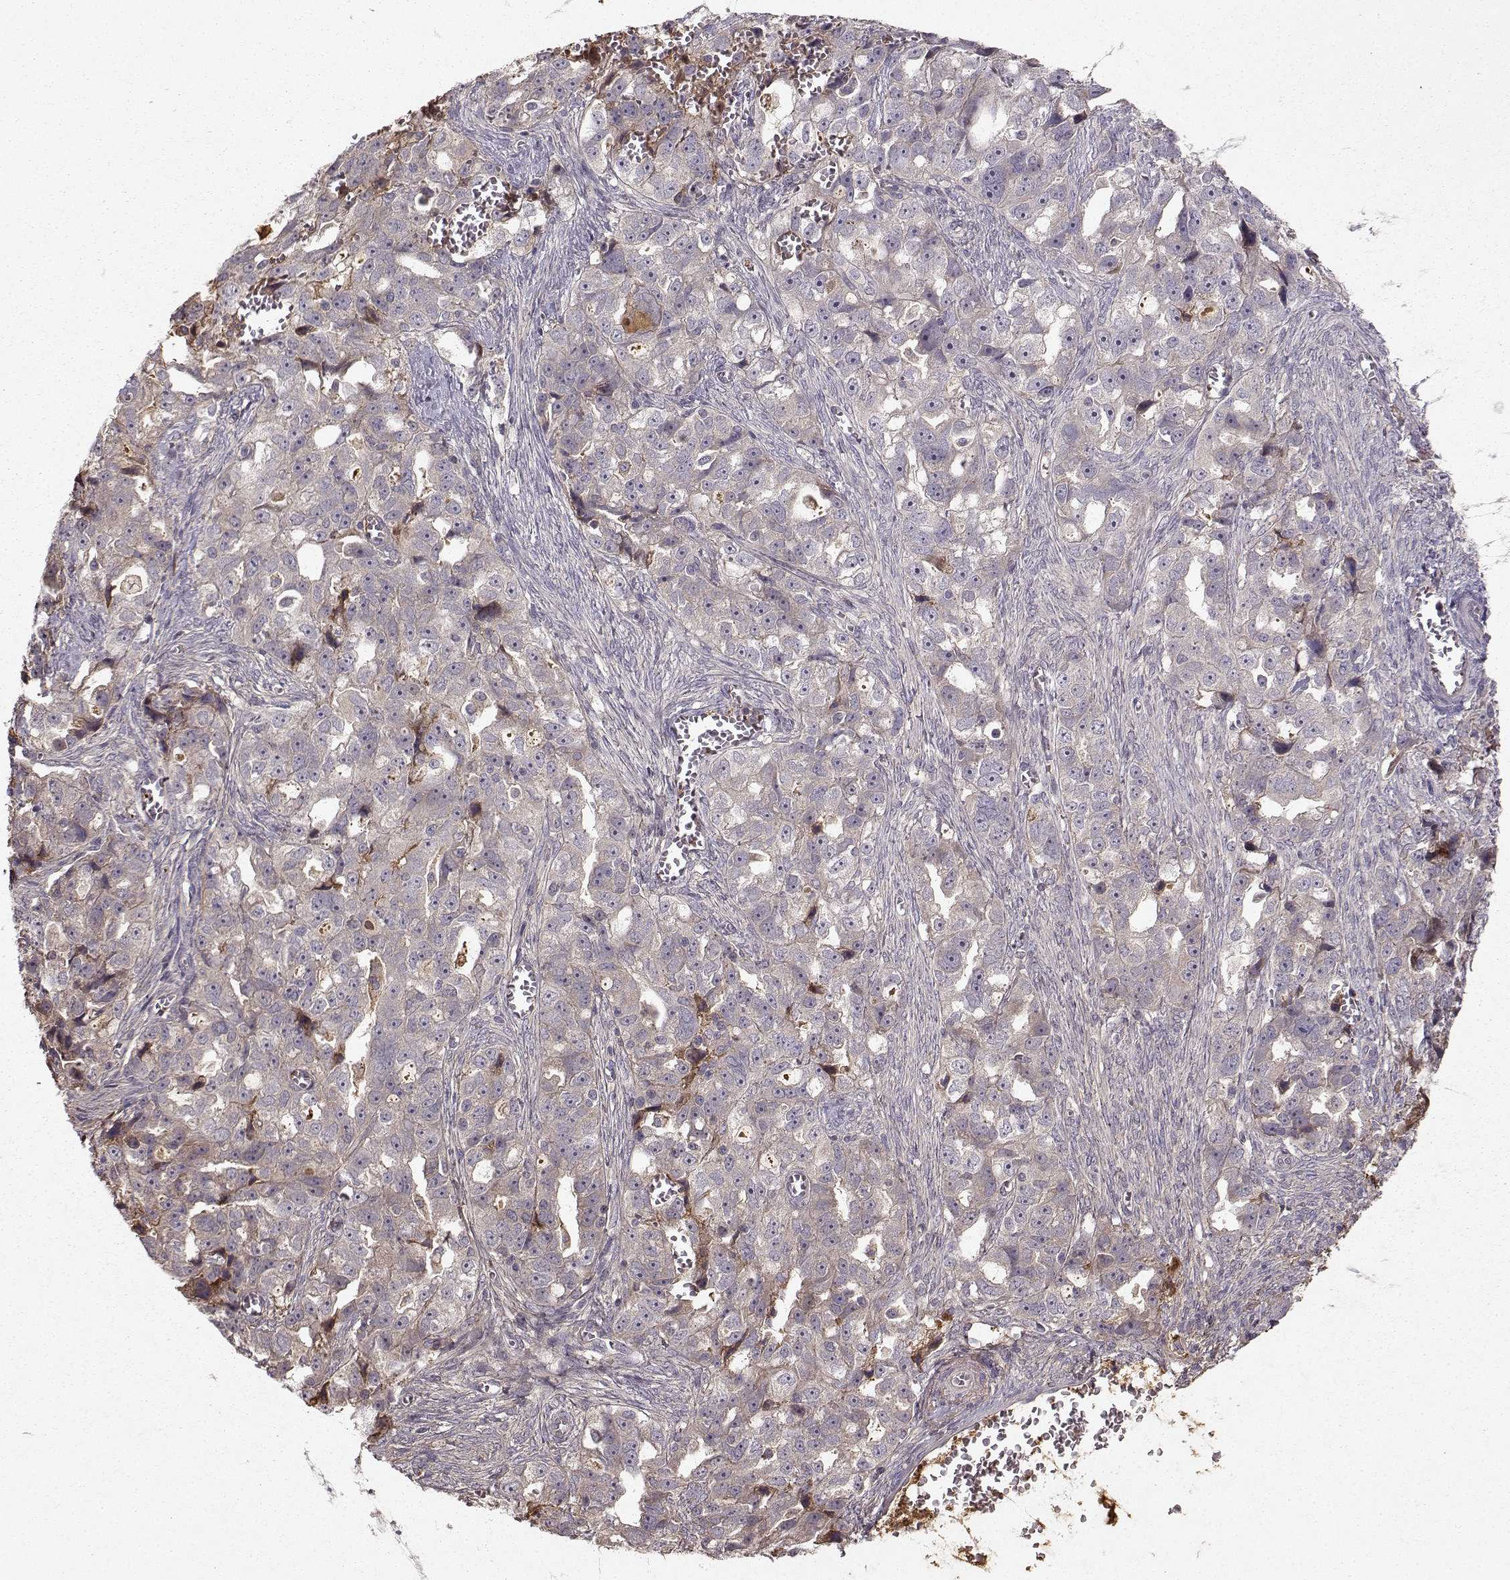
{"staining": {"intensity": "negative", "quantity": "none", "location": "none"}, "tissue": "ovarian cancer", "cell_type": "Tumor cells", "image_type": "cancer", "snomed": [{"axis": "morphology", "description": "Cystadenocarcinoma, serous, NOS"}, {"axis": "topography", "description": "Ovary"}], "caption": "Ovarian serous cystadenocarcinoma was stained to show a protein in brown. There is no significant positivity in tumor cells. The staining was performed using DAB (3,3'-diaminobenzidine) to visualize the protein expression in brown, while the nuclei were stained in blue with hematoxylin (Magnification: 20x).", "gene": "WNT6", "patient": {"sex": "female", "age": 51}}